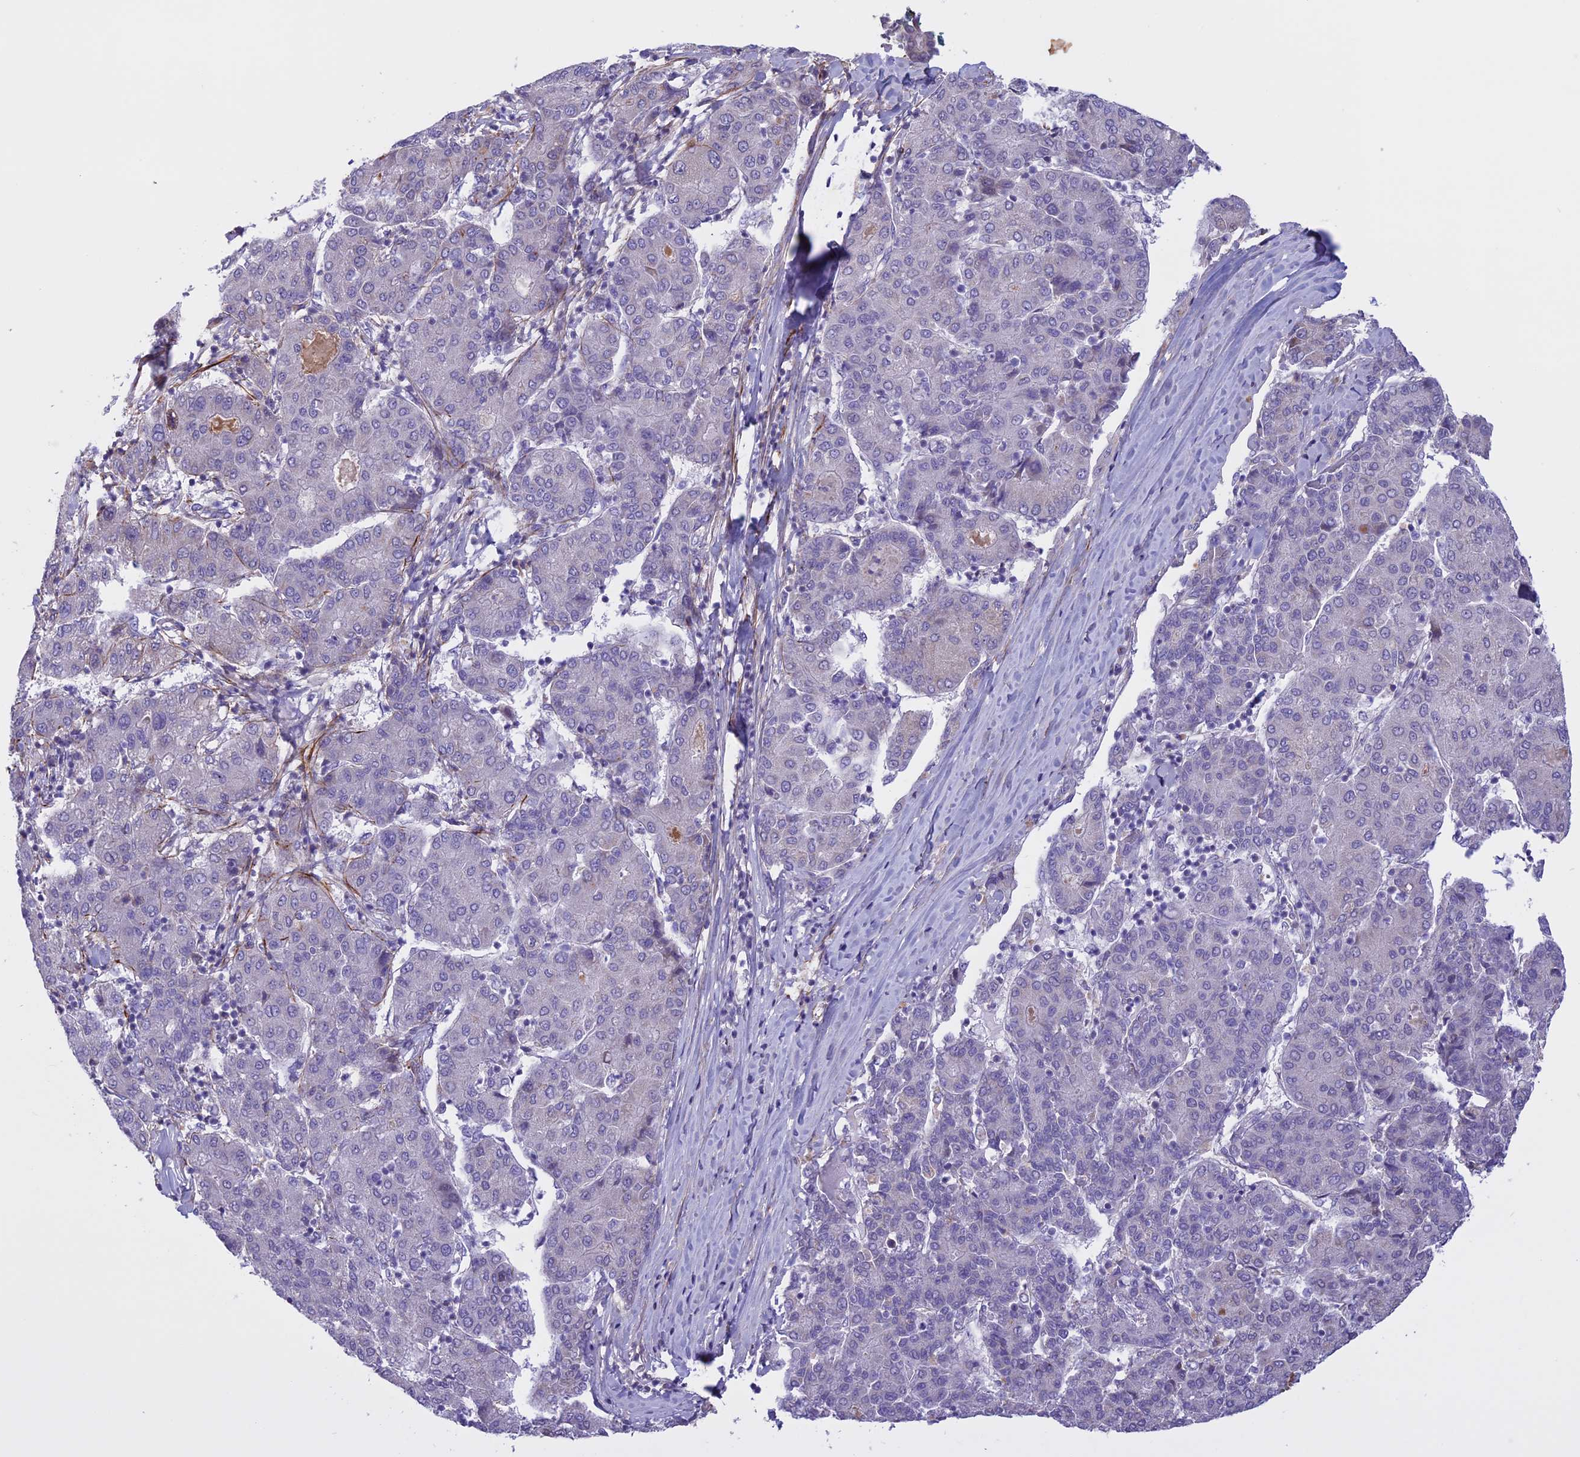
{"staining": {"intensity": "negative", "quantity": "none", "location": "none"}, "tissue": "liver cancer", "cell_type": "Tumor cells", "image_type": "cancer", "snomed": [{"axis": "morphology", "description": "Carcinoma, Hepatocellular, NOS"}, {"axis": "topography", "description": "Liver"}], "caption": "Micrograph shows no protein expression in tumor cells of liver hepatocellular carcinoma tissue. Nuclei are stained in blue.", "gene": "SPHKAP", "patient": {"sex": "male", "age": 65}}